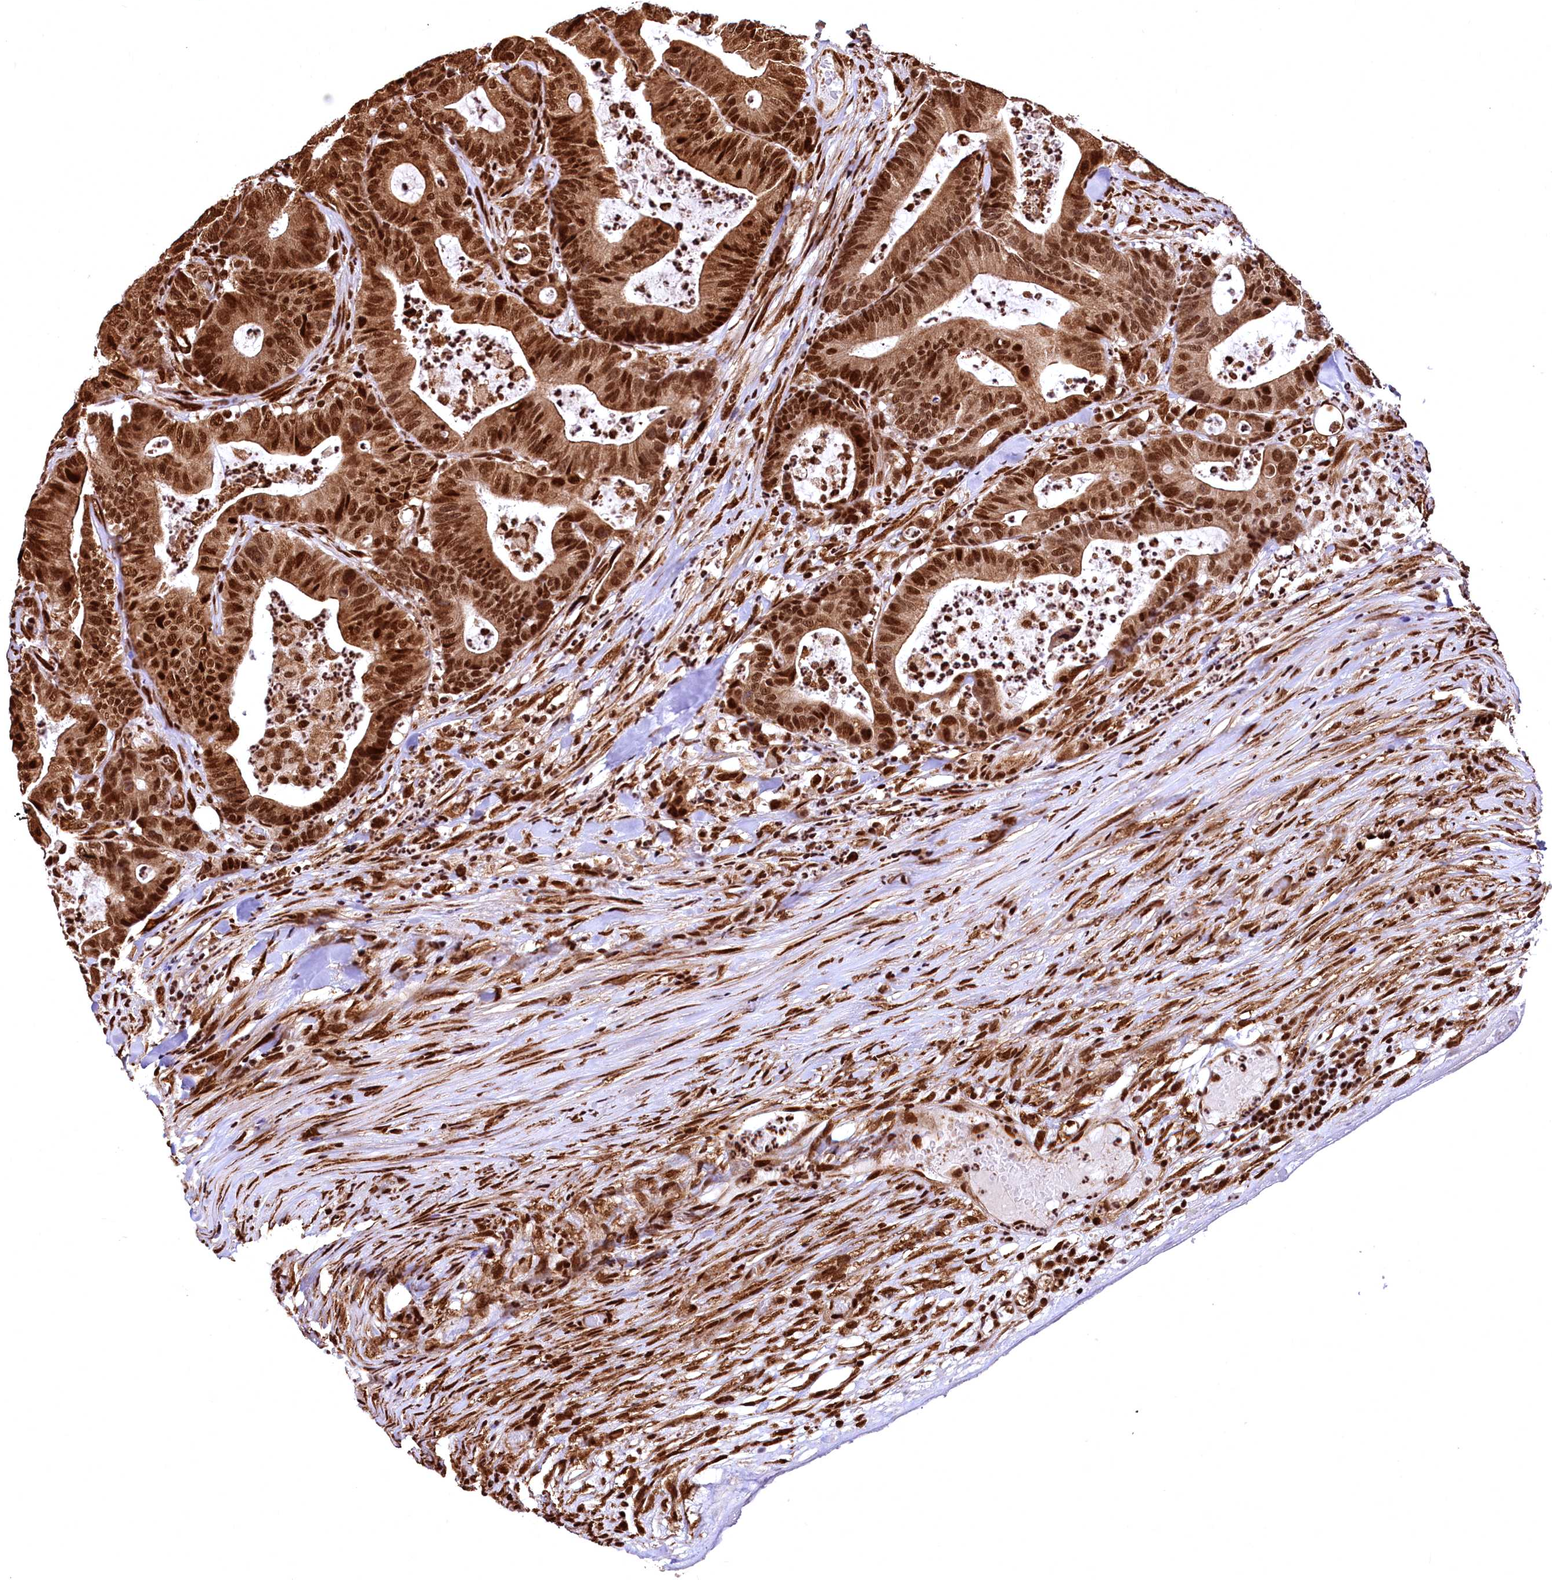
{"staining": {"intensity": "moderate", "quantity": ">75%", "location": "cytoplasmic/membranous,nuclear"}, "tissue": "colorectal cancer", "cell_type": "Tumor cells", "image_type": "cancer", "snomed": [{"axis": "morphology", "description": "Adenocarcinoma, NOS"}, {"axis": "topography", "description": "Colon"}], "caption": "Human colorectal cancer stained for a protein (brown) shows moderate cytoplasmic/membranous and nuclear positive positivity in about >75% of tumor cells.", "gene": "PDS5B", "patient": {"sex": "female", "age": 84}}